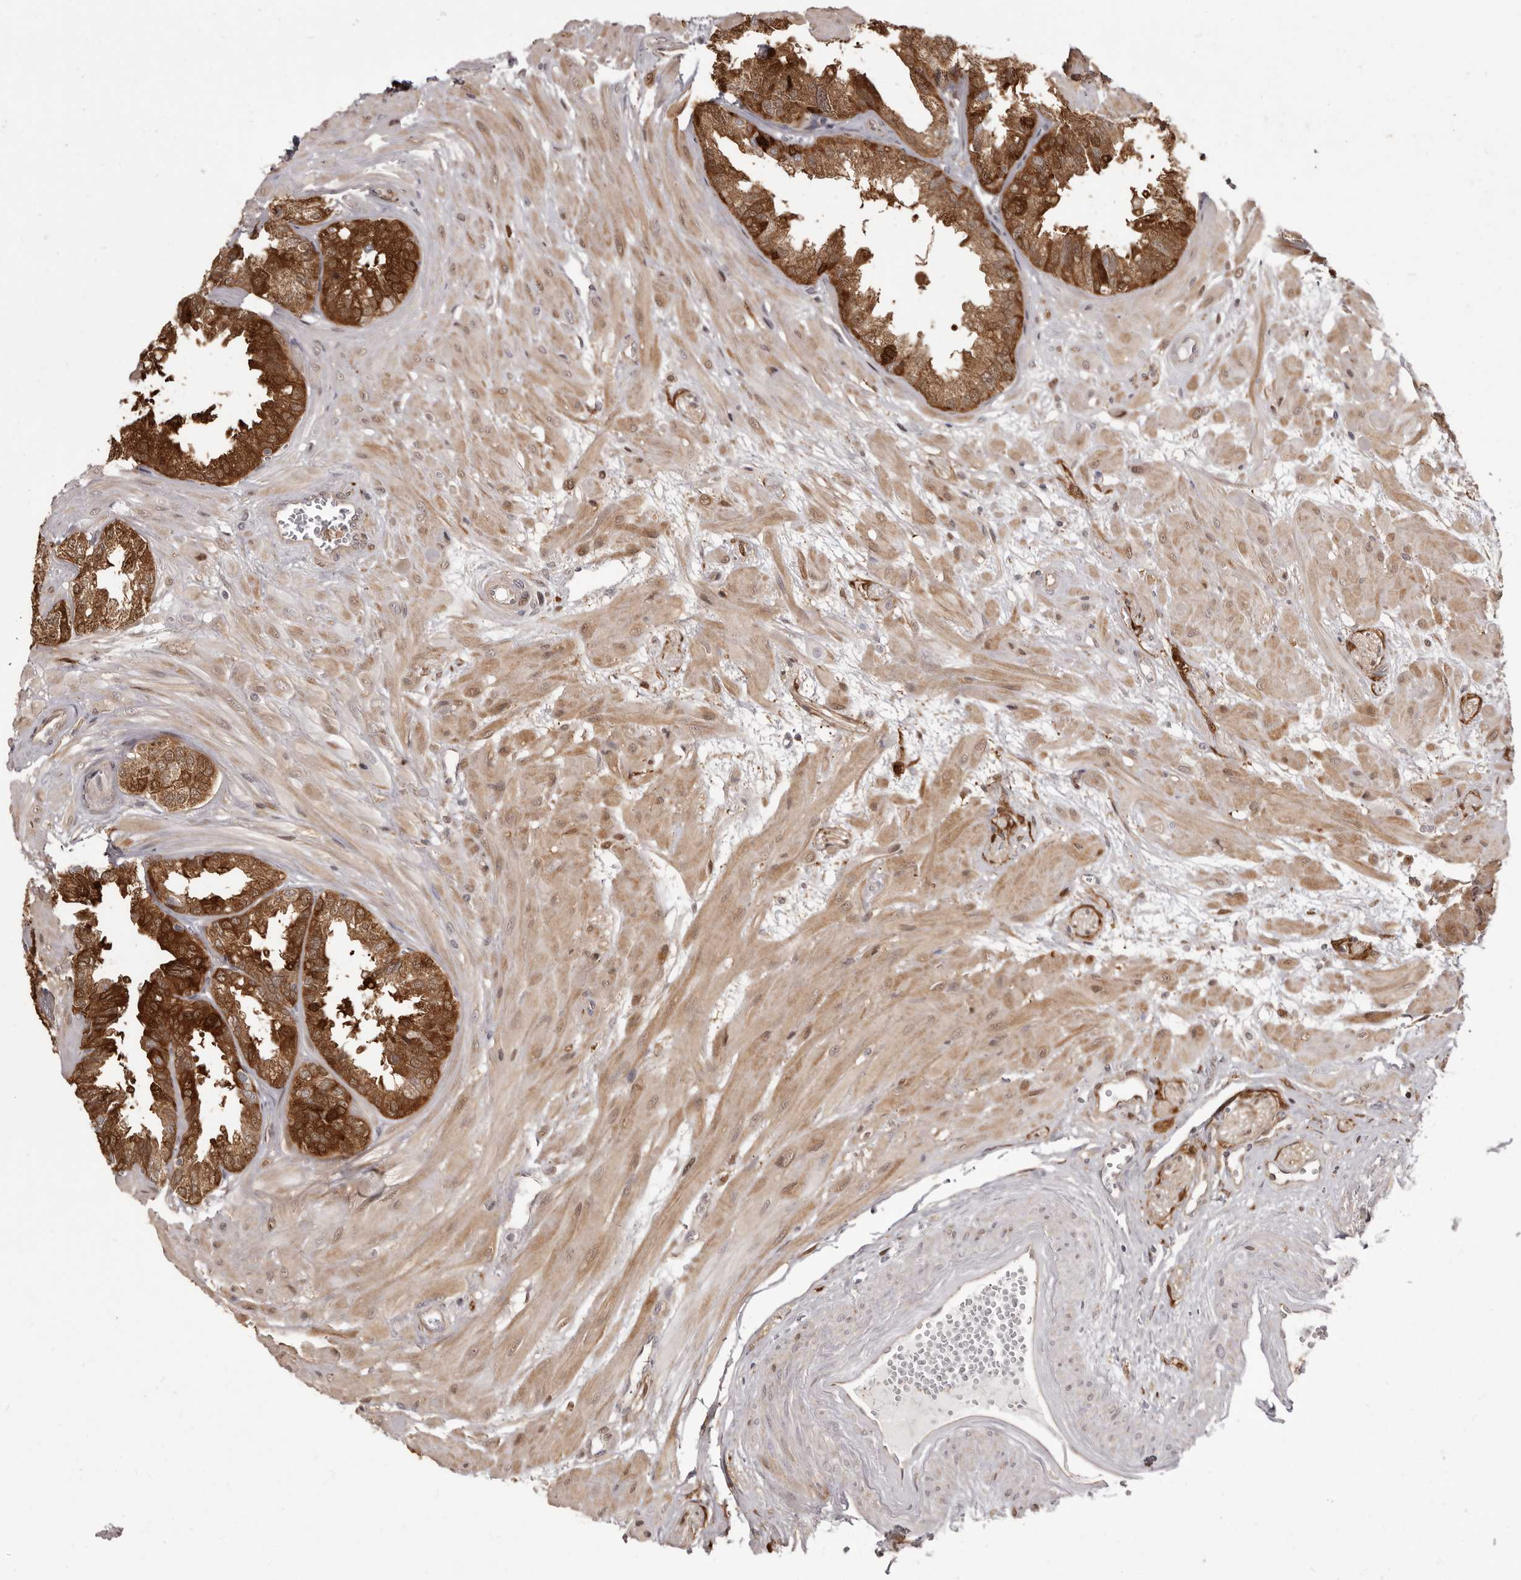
{"staining": {"intensity": "strong", "quantity": ">75%", "location": "cytoplasmic/membranous"}, "tissue": "seminal vesicle", "cell_type": "Glandular cells", "image_type": "normal", "snomed": [{"axis": "morphology", "description": "Normal tissue, NOS"}, {"axis": "topography", "description": "Prostate"}, {"axis": "topography", "description": "Seminal veicle"}], "caption": "Unremarkable seminal vesicle exhibits strong cytoplasmic/membranous positivity in about >75% of glandular cells.", "gene": "GFOD1", "patient": {"sex": "male", "age": 51}}